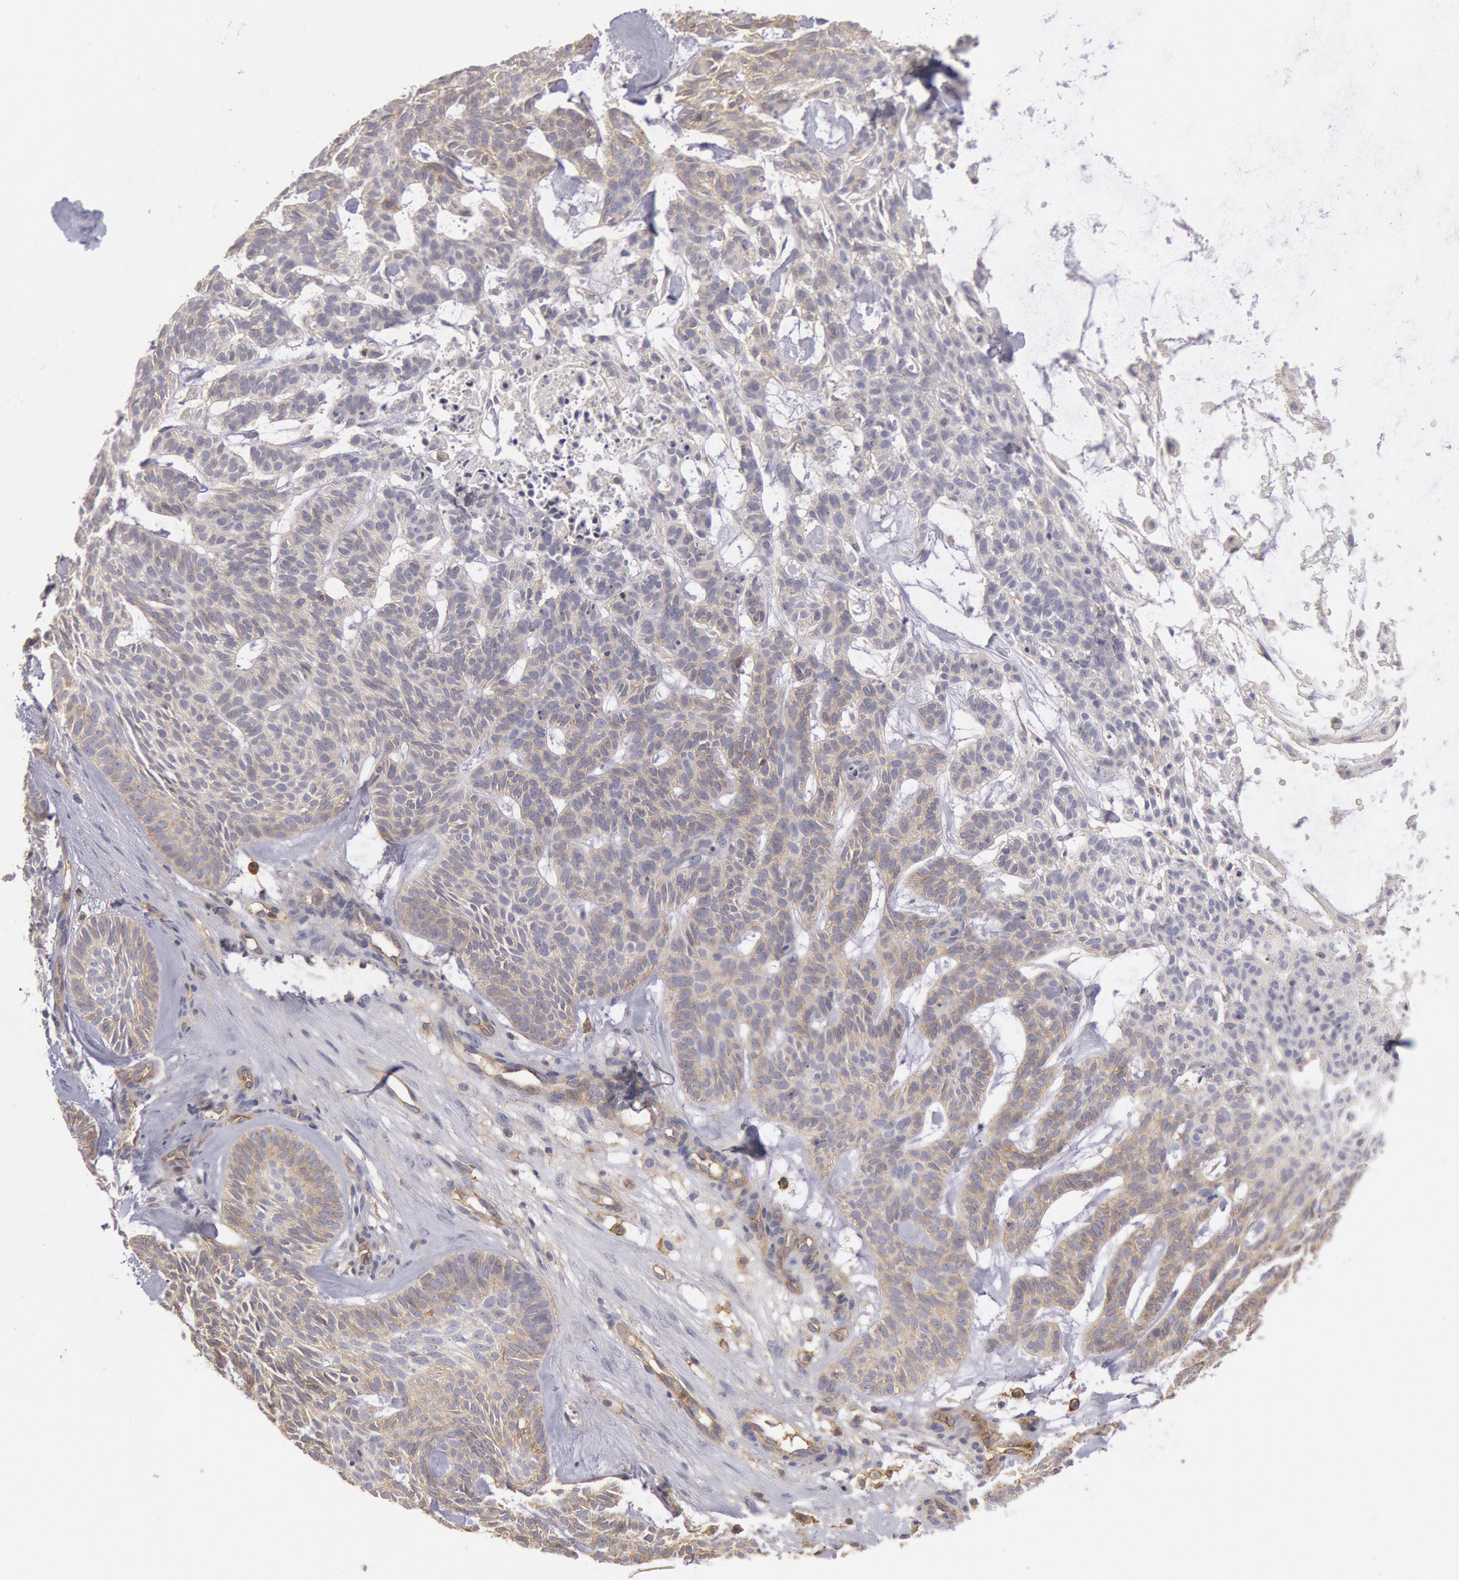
{"staining": {"intensity": "weak", "quantity": ">75%", "location": "cytoplasmic/membranous"}, "tissue": "skin cancer", "cell_type": "Tumor cells", "image_type": "cancer", "snomed": [{"axis": "morphology", "description": "Basal cell carcinoma"}, {"axis": "topography", "description": "Skin"}], "caption": "Tumor cells reveal weak cytoplasmic/membranous staining in about >75% of cells in basal cell carcinoma (skin).", "gene": "SNAP23", "patient": {"sex": "male", "age": 75}}